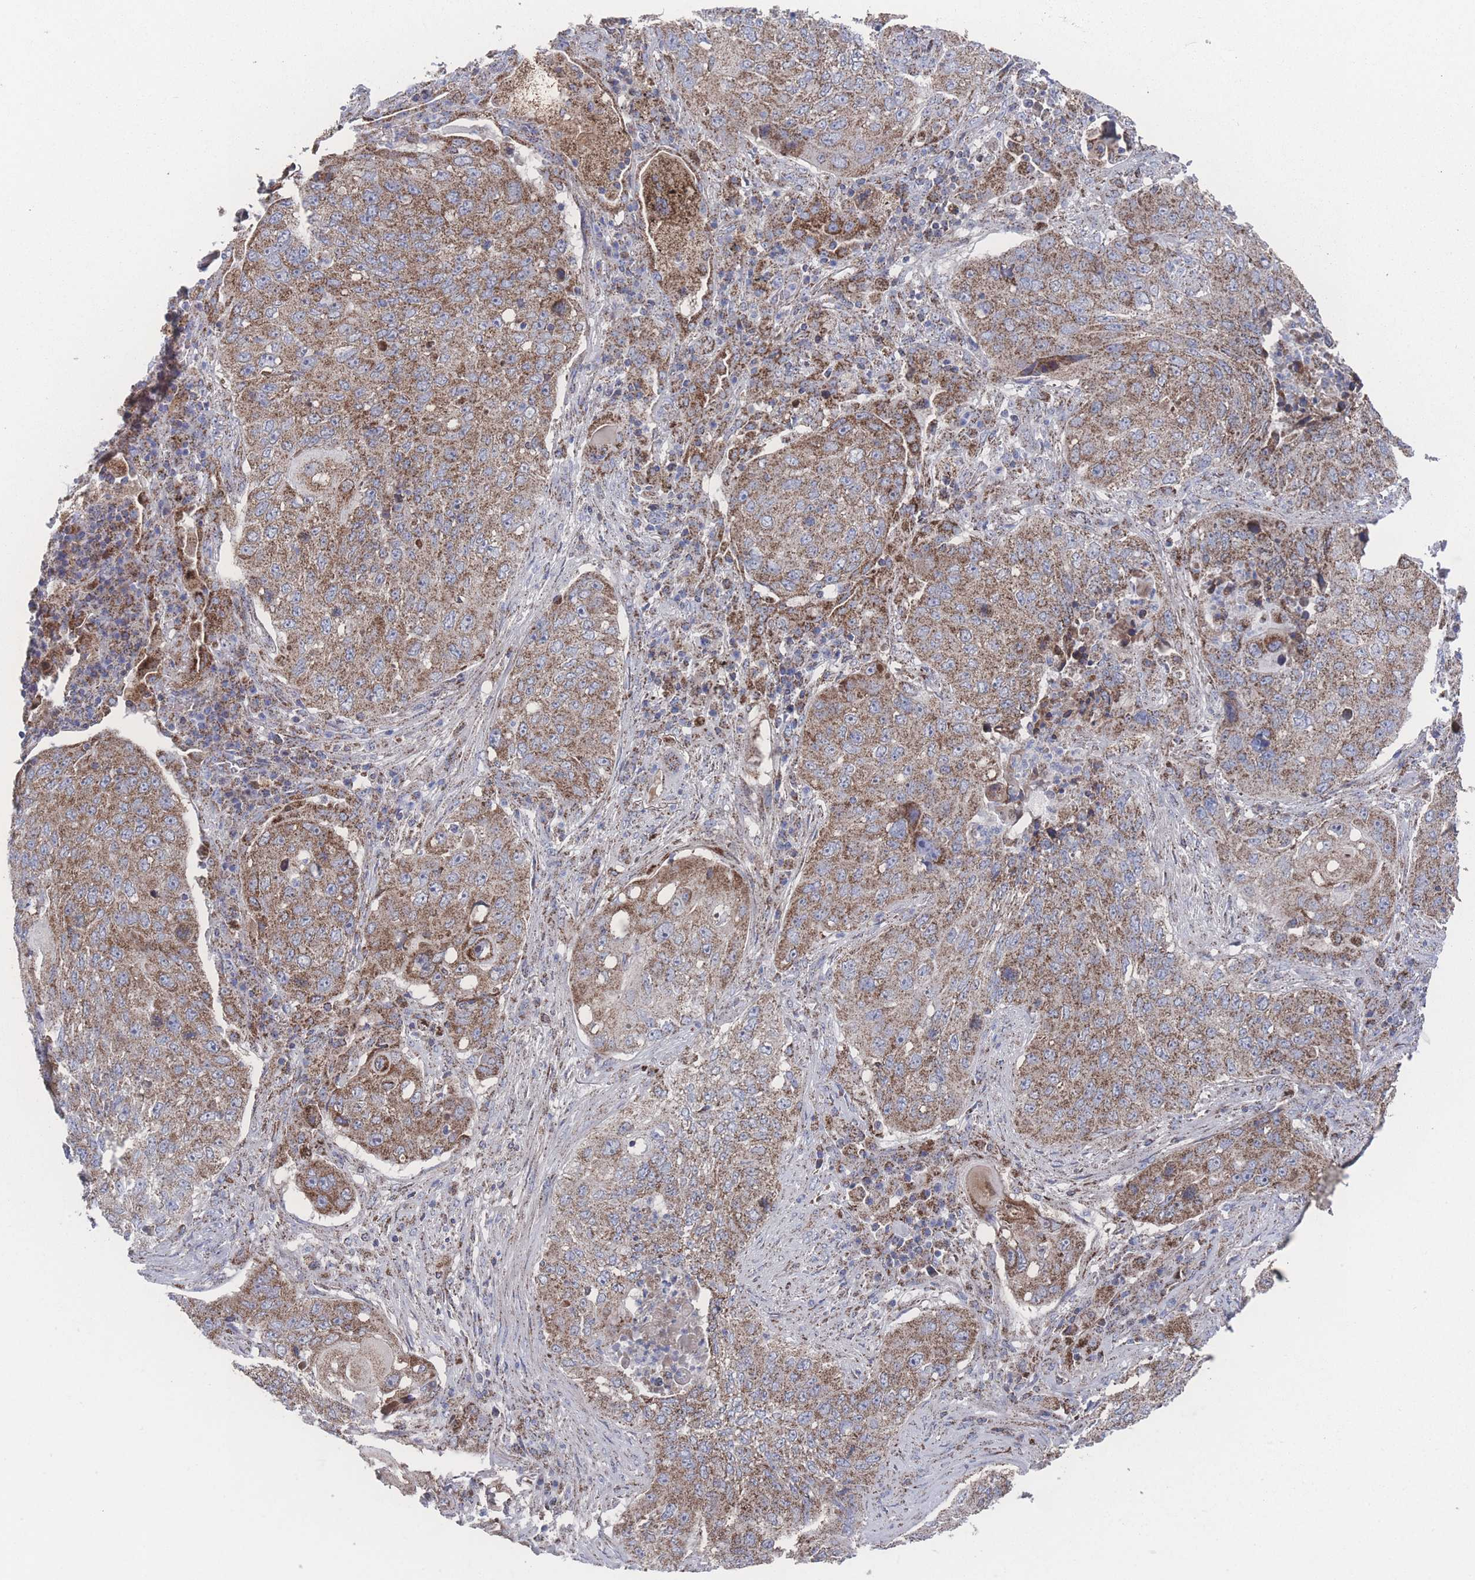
{"staining": {"intensity": "moderate", "quantity": ">75%", "location": "cytoplasmic/membranous"}, "tissue": "lung cancer", "cell_type": "Tumor cells", "image_type": "cancer", "snomed": [{"axis": "morphology", "description": "Squamous cell carcinoma, NOS"}, {"axis": "topography", "description": "Lung"}], "caption": "Protein staining of lung cancer tissue displays moderate cytoplasmic/membranous expression in approximately >75% of tumor cells. Immunohistochemistry stains the protein of interest in brown and the nuclei are stained blue.", "gene": "PEX14", "patient": {"sex": "female", "age": 63}}